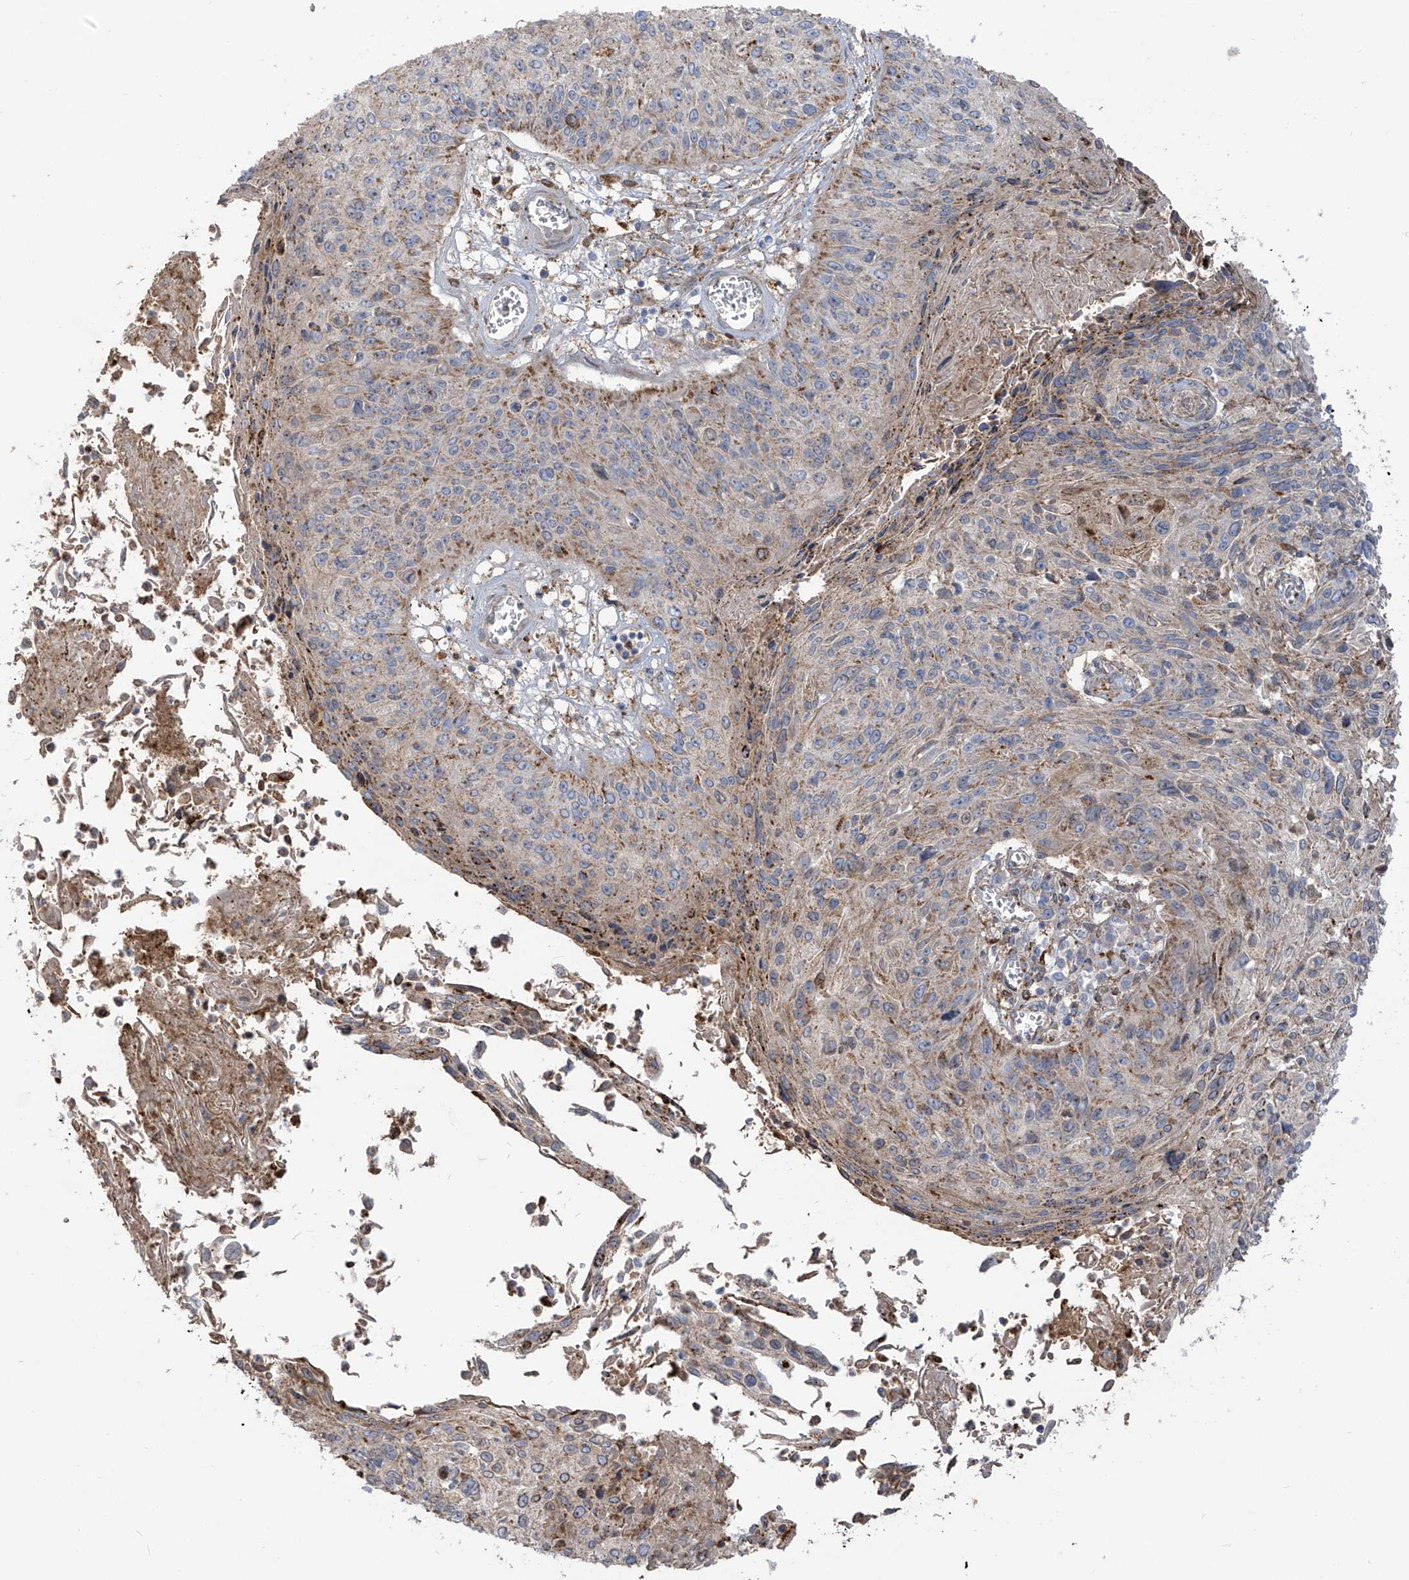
{"staining": {"intensity": "weak", "quantity": "<25%", "location": "cytoplasmic/membranous"}, "tissue": "cervical cancer", "cell_type": "Tumor cells", "image_type": "cancer", "snomed": [{"axis": "morphology", "description": "Squamous cell carcinoma, NOS"}, {"axis": "topography", "description": "Cervix"}], "caption": "DAB (3,3'-diaminobenzidine) immunohistochemical staining of human cervical cancer (squamous cell carcinoma) demonstrates no significant expression in tumor cells.", "gene": "ZGRF1", "patient": {"sex": "female", "age": 51}}